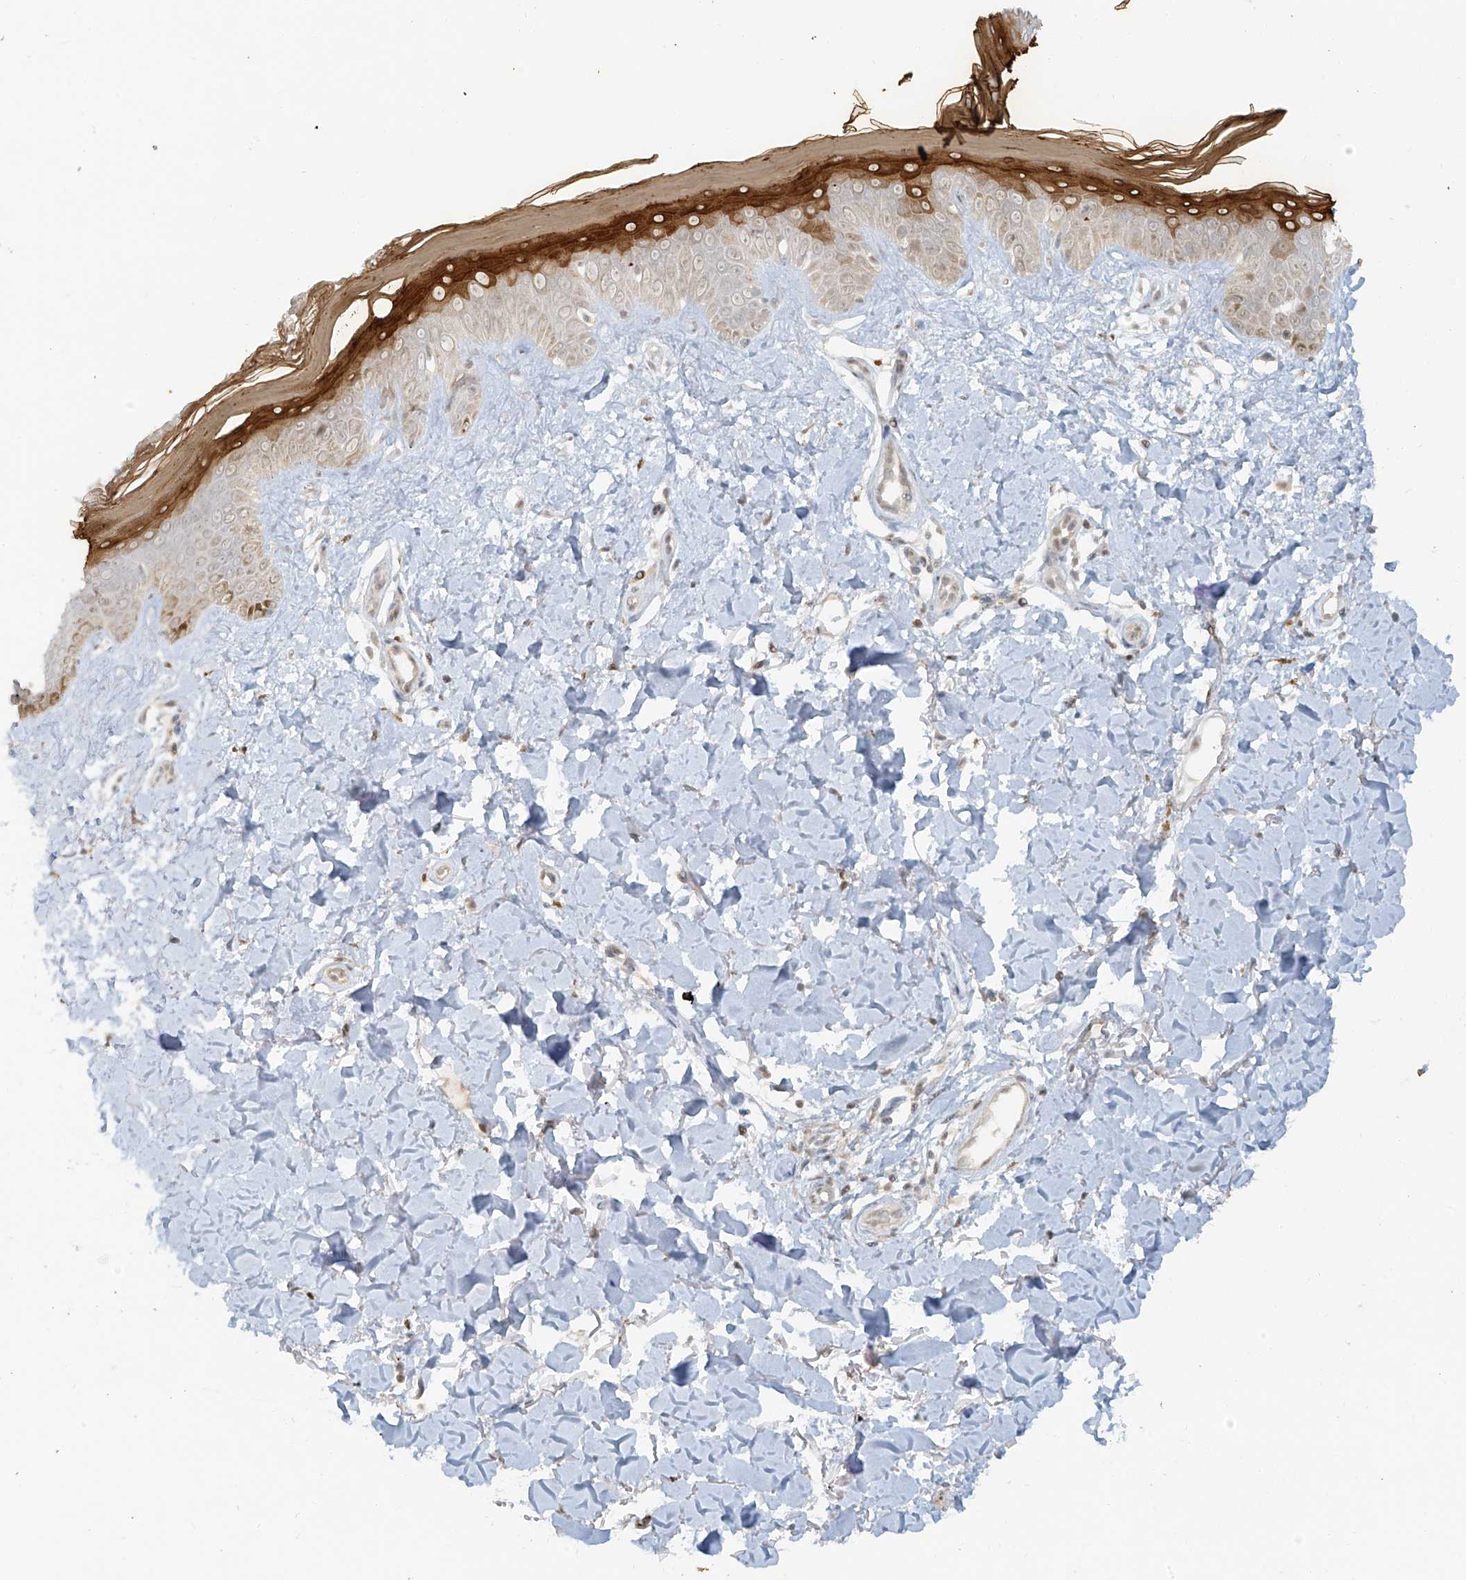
{"staining": {"intensity": "negative", "quantity": "none", "location": "none"}, "tissue": "skin", "cell_type": "Fibroblasts", "image_type": "normal", "snomed": [{"axis": "morphology", "description": "Normal tissue, NOS"}, {"axis": "topography", "description": "Skin"}], "caption": "Immunohistochemistry (IHC) micrograph of unremarkable skin: human skin stained with DAB (3,3'-diaminobenzidine) reveals no significant protein expression in fibroblasts.", "gene": "MIPEP", "patient": {"sex": "female", "age": 64}}